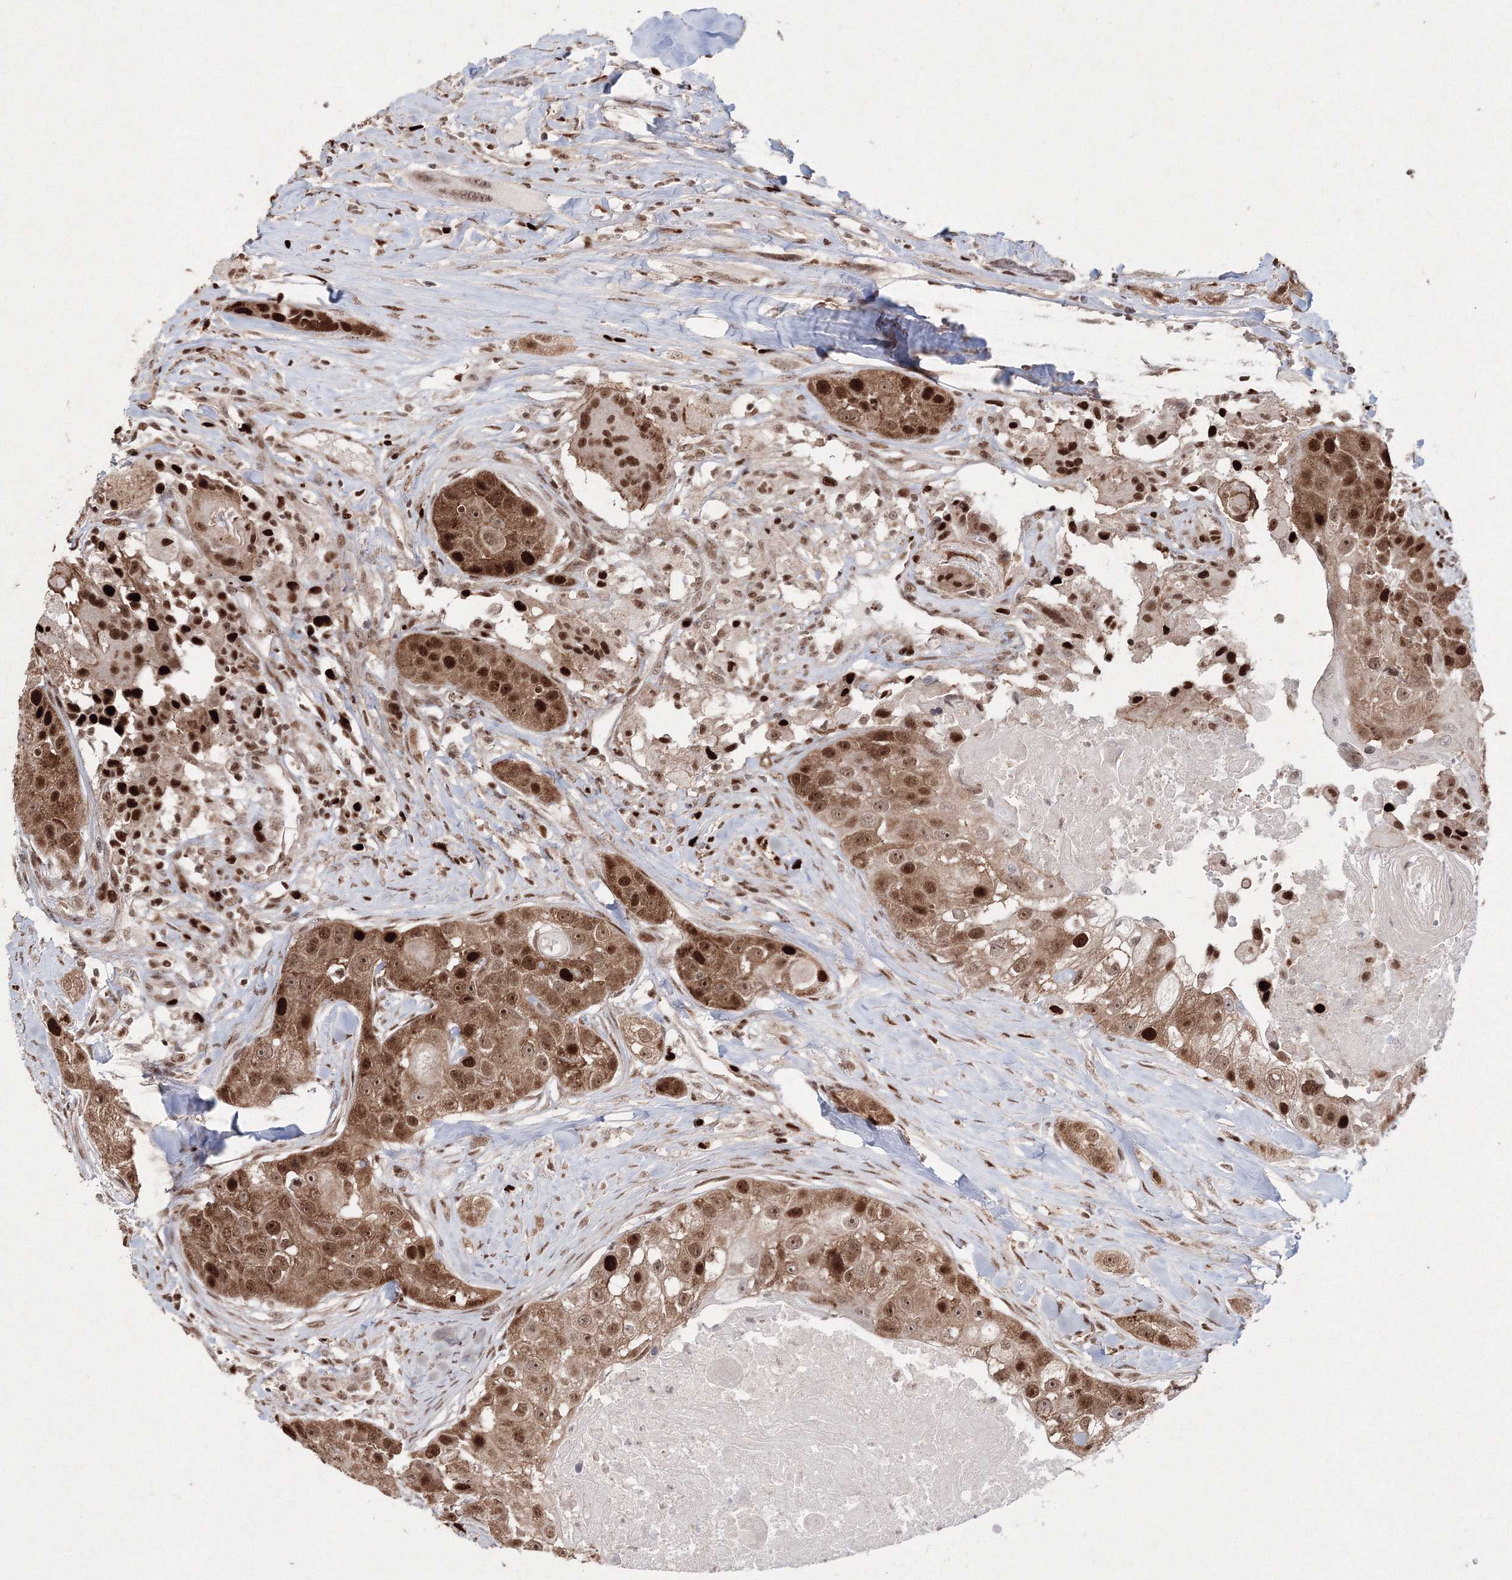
{"staining": {"intensity": "strong", "quantity": ">75%", "location": "cytoplasmic/membranous,nuclear"}, "tissue": "head and neck cancer", "cell_type": "Tumor cells", "image_type": "cancer", "snomed": [{"axis": "morphology", "description": "Normal tissue, NOS"}, {"axis": "morphology", "description": "Squamous cell carcinoma, NOS"}, {"axis": "topography", "description": "Skeletal muscle"}, {"axis": "topography", "description": "Head-Neck"}], "caption": "Immunohistochemical staining of squamous cell carcinoma (head and neck) reveals high levels of strong cytoplasmic/membranous and nuclear protein expression in approximately >75% of tumor cells.", "gene": "LIG1", "patient": {"sex": "male", "age": 51}}